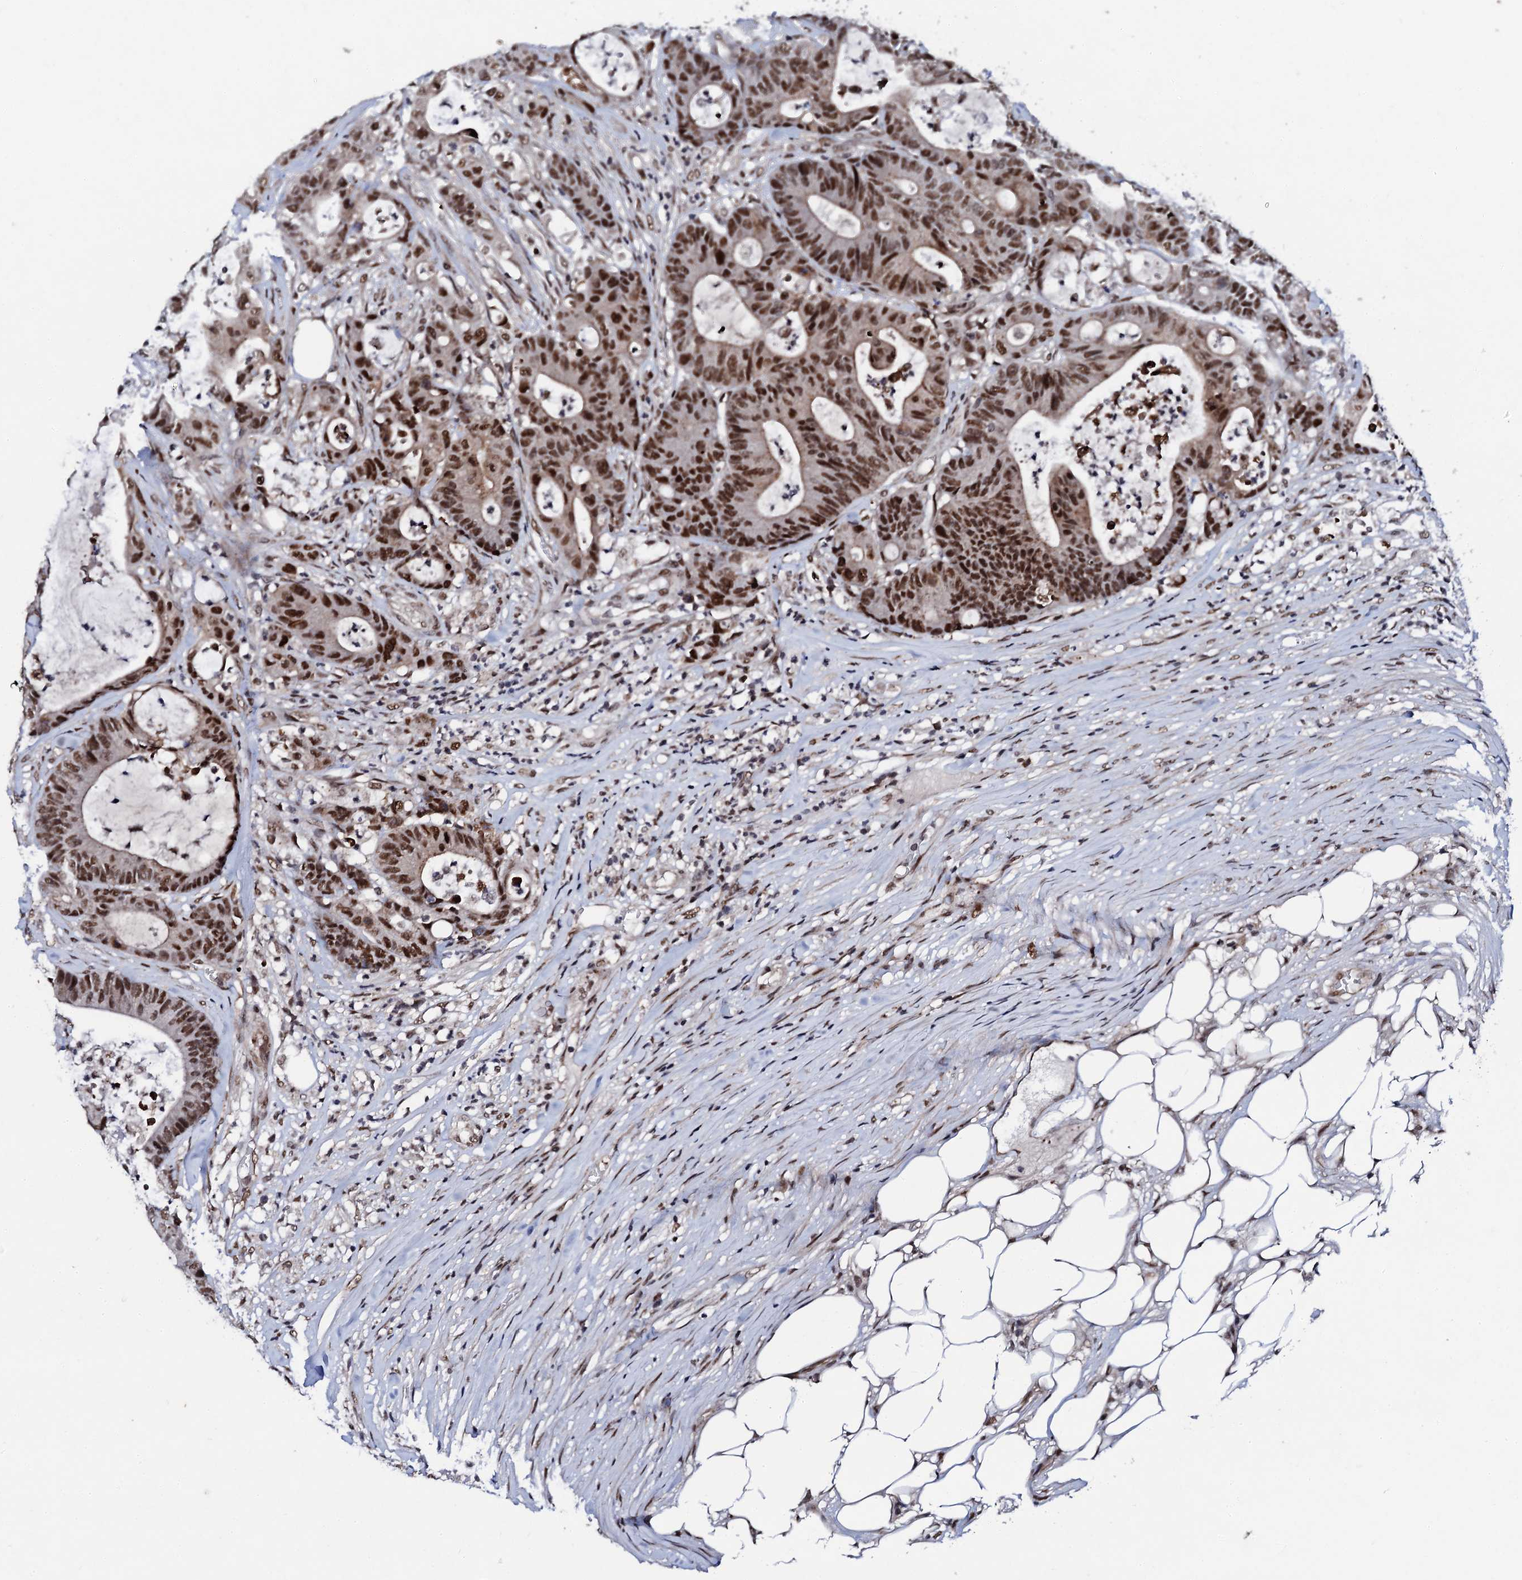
{"staining": {"intensity": "strong", "quantity": ">75%", "location": "nuclear"}, "tissue": "colorectal cancer", "cell_type": "Tumor cells", "image_type": "cancer", "snomed": [{"axis": "morphology", "description": "Adenocarcinoma, NOS"}, {"axis": "topography", "description": "Colon"}], "caption": "Protein expression by immunohistochemistry demonstrates strong nuclear positivity in about >75% of tumor cells in colorectal cancer (adenocarcinoma).", "gene": "CSTF3", "patient": {"sex": "female", "age": 84}}